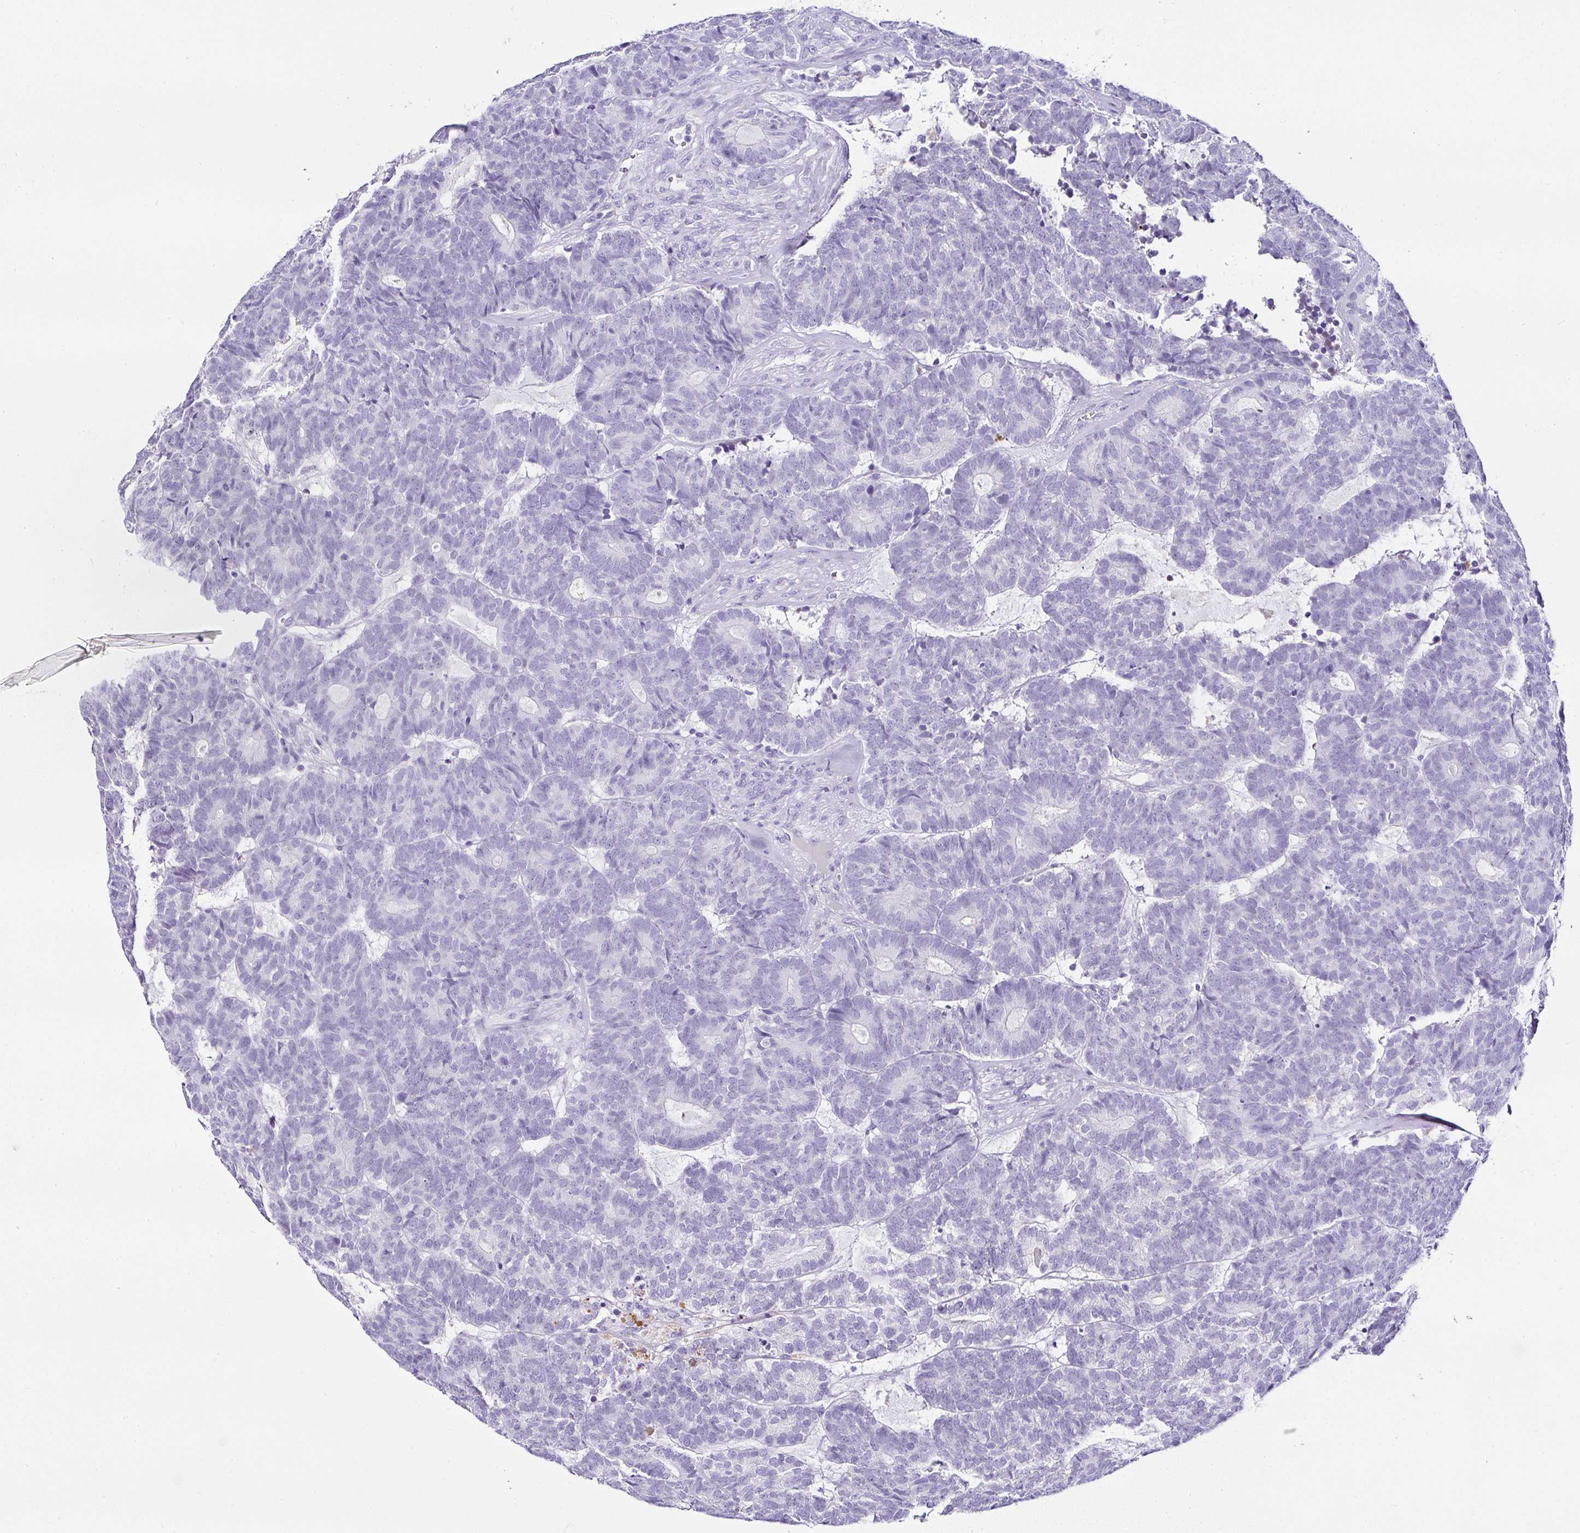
{"staining": {"intensity": "negative", "quantity": "none", "location": "none"}, "tissue": "head and neck cancer", "cell_type": "Tumor cells", "image_type": "cancer", "snomed": [{"axis": "morphology", "description": "Adenocarcinoma, NOS"}, {"axis": "topography", "description": "Head-Neck"}], "caption": "Immunohistochemistry photomicrograph of head and neck adenocarcinoma stained for a protein (brown), which demonstrates no staining in tumor cells. The staining is performed using DAB (3,3'-diaminobenzidine) brown chromogen with nuclei counter-stained in using hematoxylin.", "gene": "SERPINB3", "patient": {"sex": "female", "age": 81}}